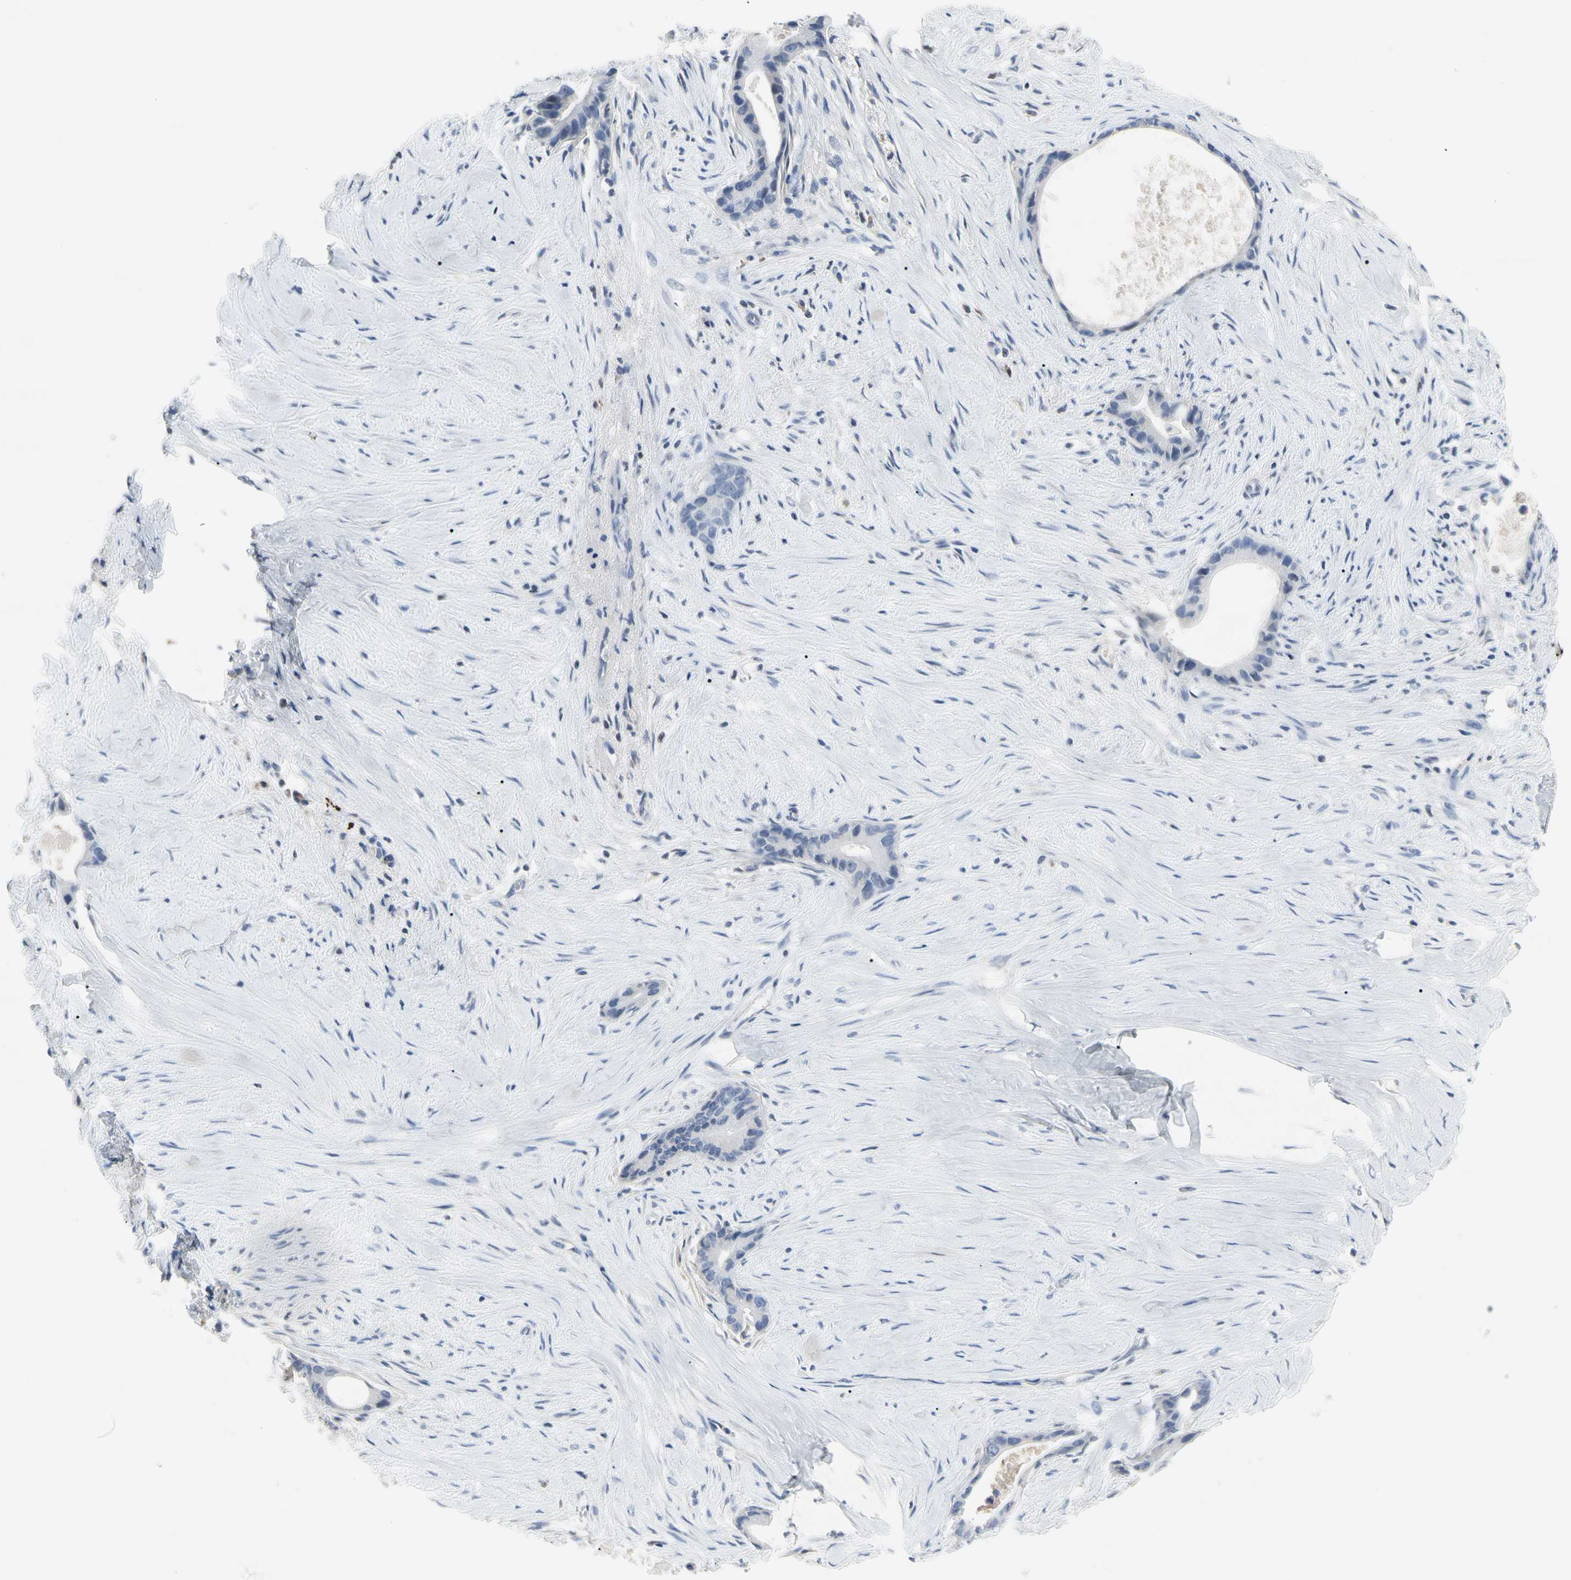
{"staining": {"intensity": "negative", "quantity": "none", "location": "none"}, "tissue": "liver cancer", "cell_type": "Tumor cells", "image_type": "cancer", "snomed": [{"axis": "morphology", "description": "Cholangiocarcinoma"}, {"axis": "topography", "description": "Liver"}], "caption": "This is an IHC image of human liver cancer. There is no positivity in tumor cells.", "gene": "ECRG4", "patient": {"sex": "female", "age": 55}}